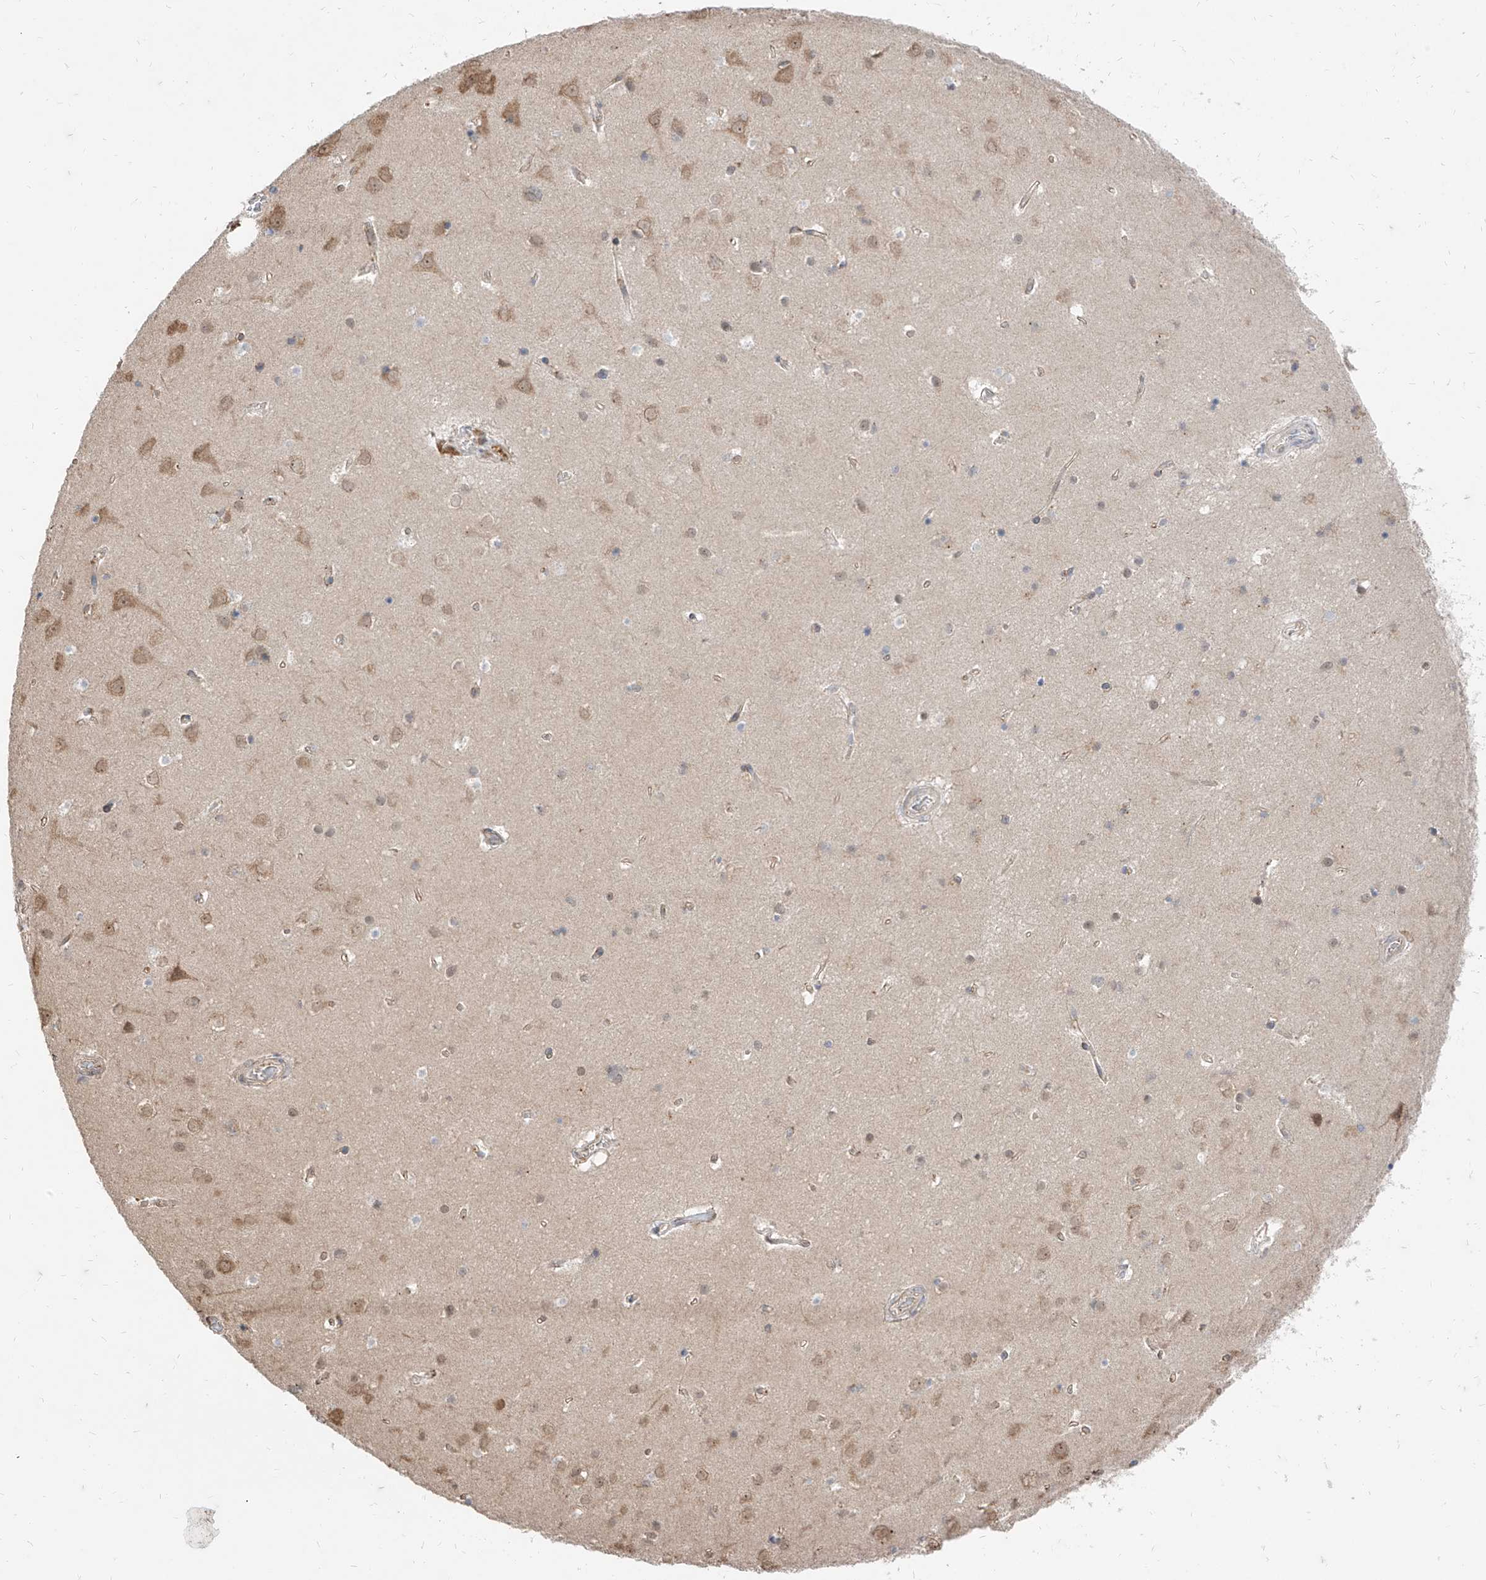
{"staining": {"intensity": "weak", "quantity": "25%-75%", "location": "cytoplasmic/membranous"}, "tissue": "cerebral cortex", "cell_type": "Endothelial cells", "image_type": "normal", "snomed": [{"axis": "morphology", "description": "Normal tissue, NOS"}, {"axis": "topography", "description": "Cerebral cortex"}], "caption": "Weak cytoplasmic/membranous protein expression is present in about 25%-75% of endothelial cells in cerebral cortex.", "gene": "C8orf82", "patient": {"sex": "male", "age": 54}}